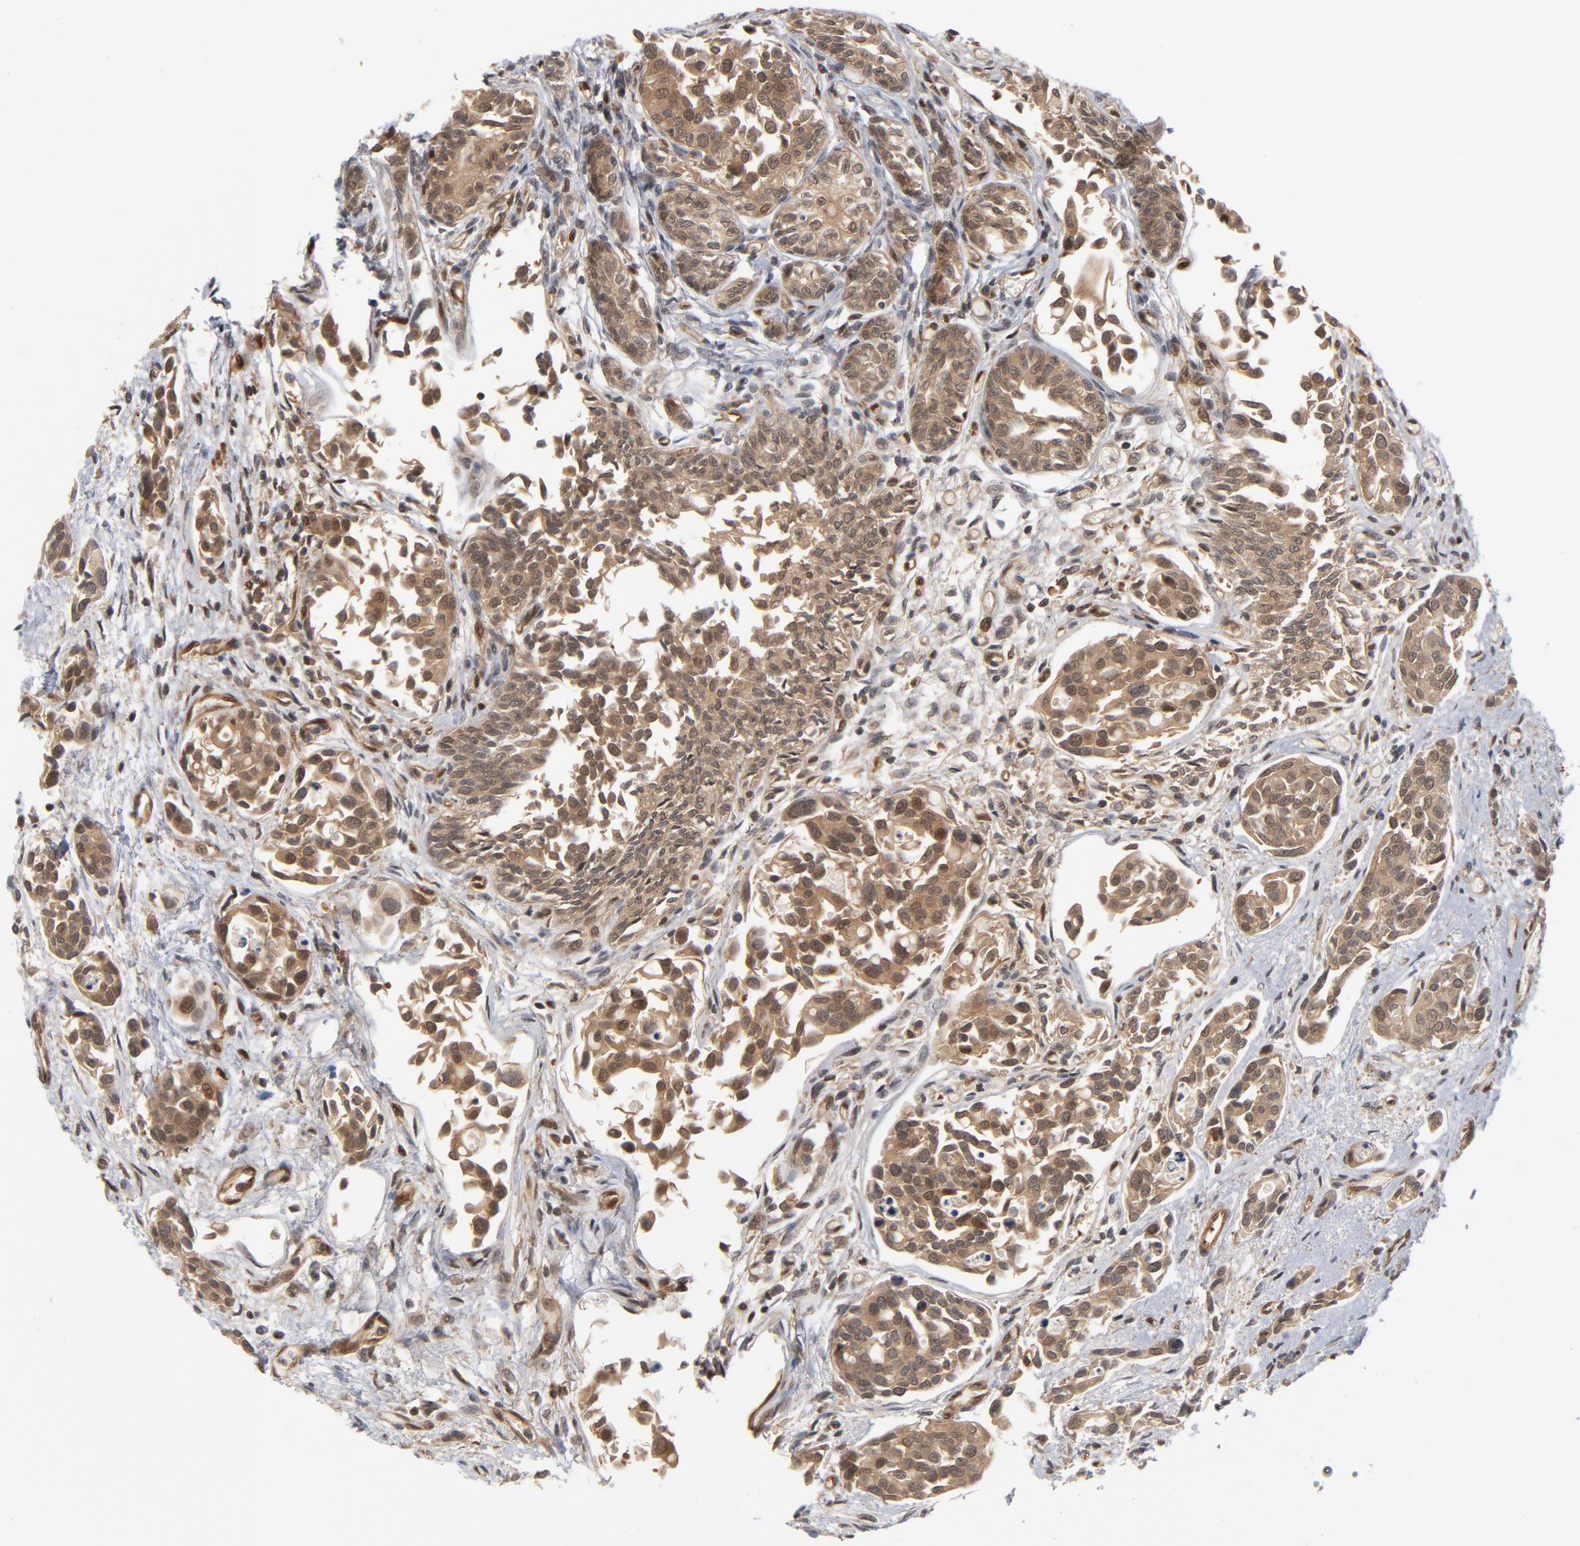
{"staining": {"intensity": "moderate", "quantity": ">75%", "location": "cytoplasmic/membranous,nuclear"}, "tissue": "urothelial cancer", "cell_type": "Tumor cells", "image_type": "cancer", "snomed": [{"axis": "morphology", "description": "Urothelial carcinoma, High grade"}, {"axis": "topography", "description": "Urinary bladder"}], "caption": "A histopathology image showing moderate cytoplasmic/membranous and nuclear positivity in approximately >75% of tumor cells in urothelial carcinoma (high-grade), as visualized by brown immunohistochemical staining.", "gene": "CDC37", "patient": {"sex": "male", "age": 78}}